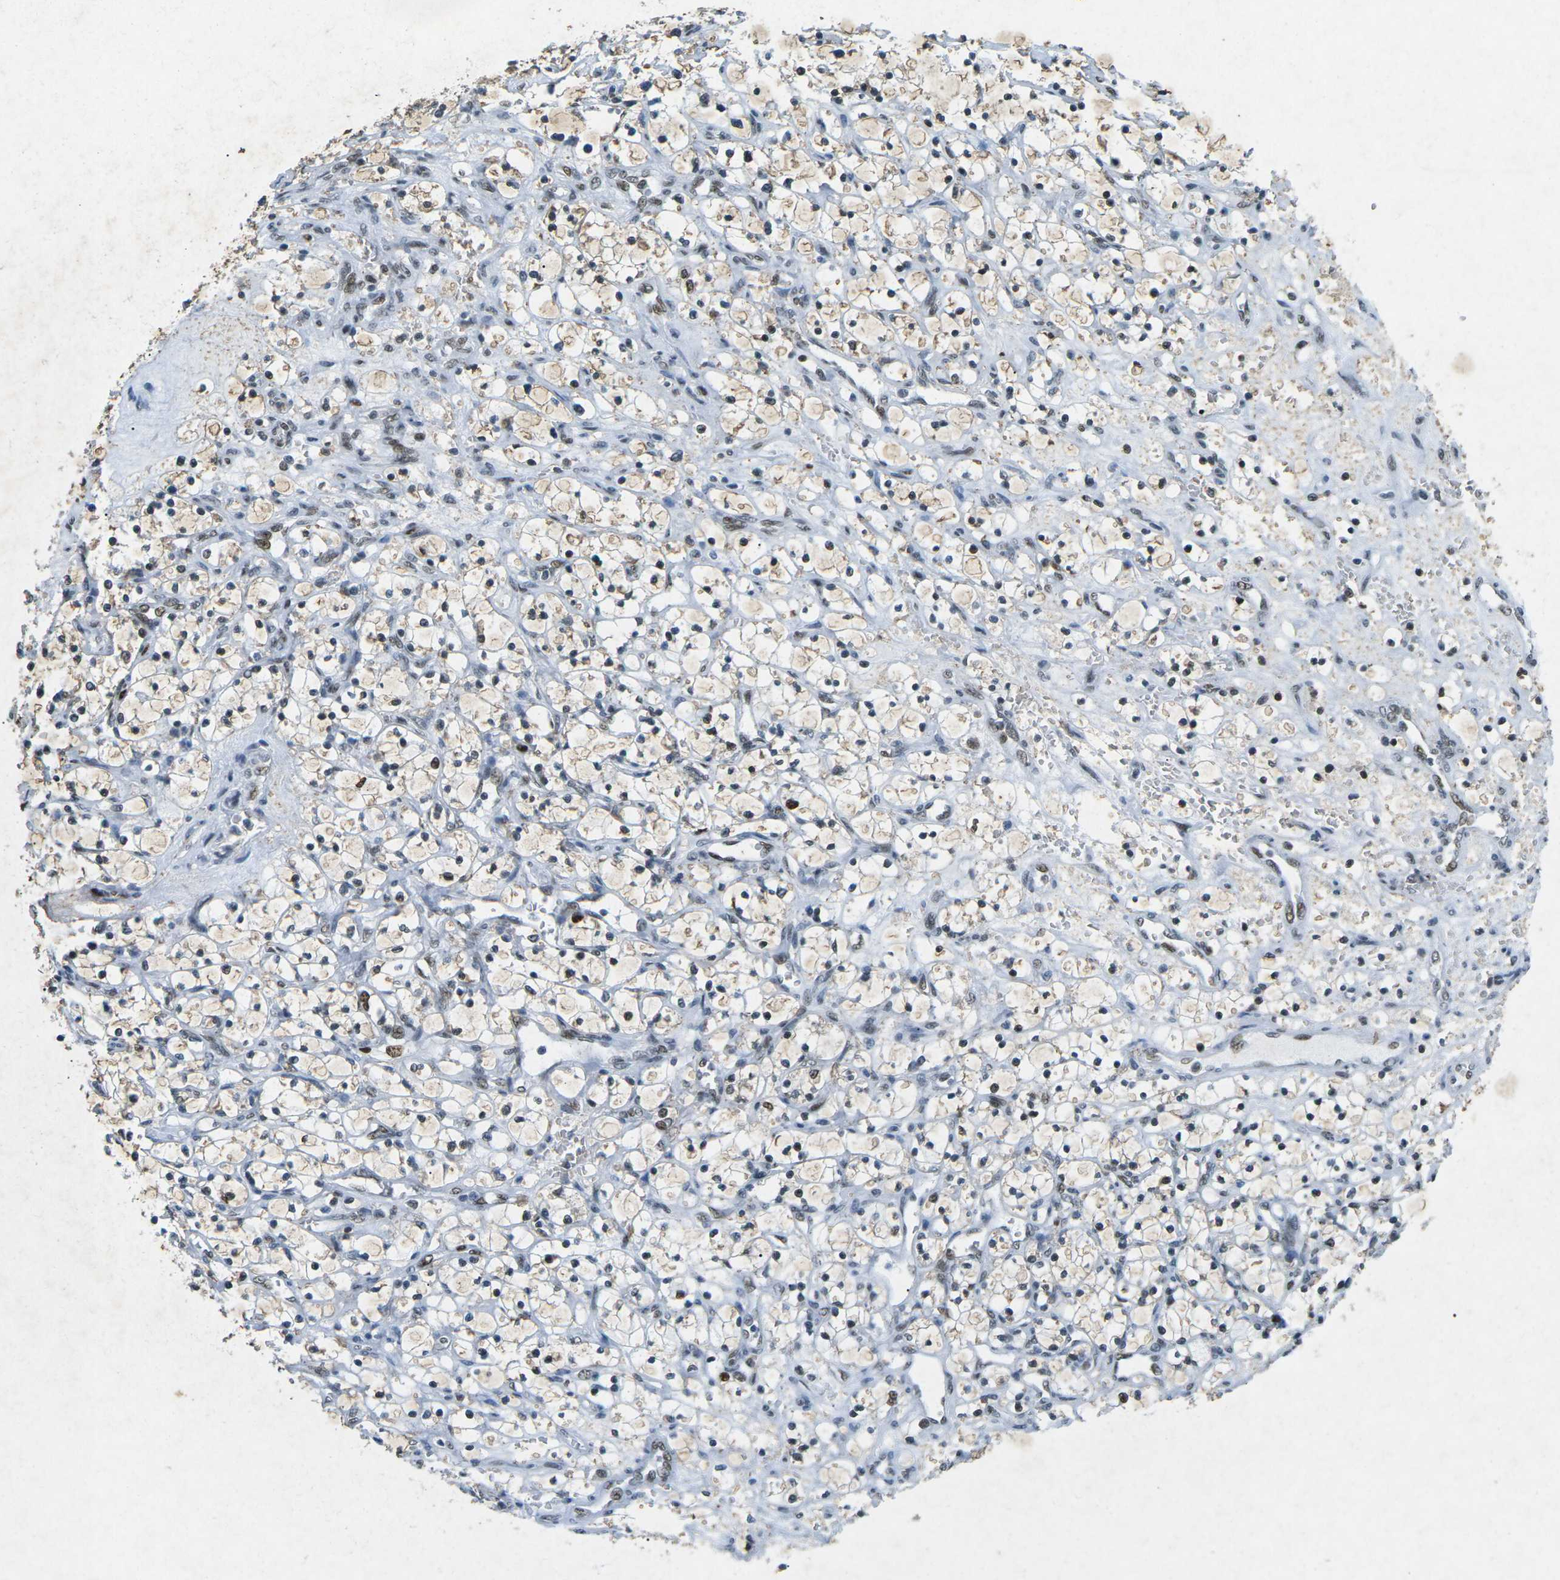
{"staining": {"intensity": "moderate", "quantity": "25%-75%", "location": "nuclear"}, "tissue": "renal cancer", "cell_type": "Tumor cells", "image_type": "cancer", "snomed": [{"axis": "morphology", "description": "Adenocarcinoma, NOS"}, {"axis": "topography", "description": "Kidney"}], "caption": "Immunohistochemical staining of adenocarcinoma (renal) demonstrates medium levels of moderate nuclear protein expression in approximately 25%-75% of tumor cells. (brown staining indicates protein expression, while blue staining denotes nuclei).", "gene": "RB1", "patient": {"sex": "female", "age": 69}}